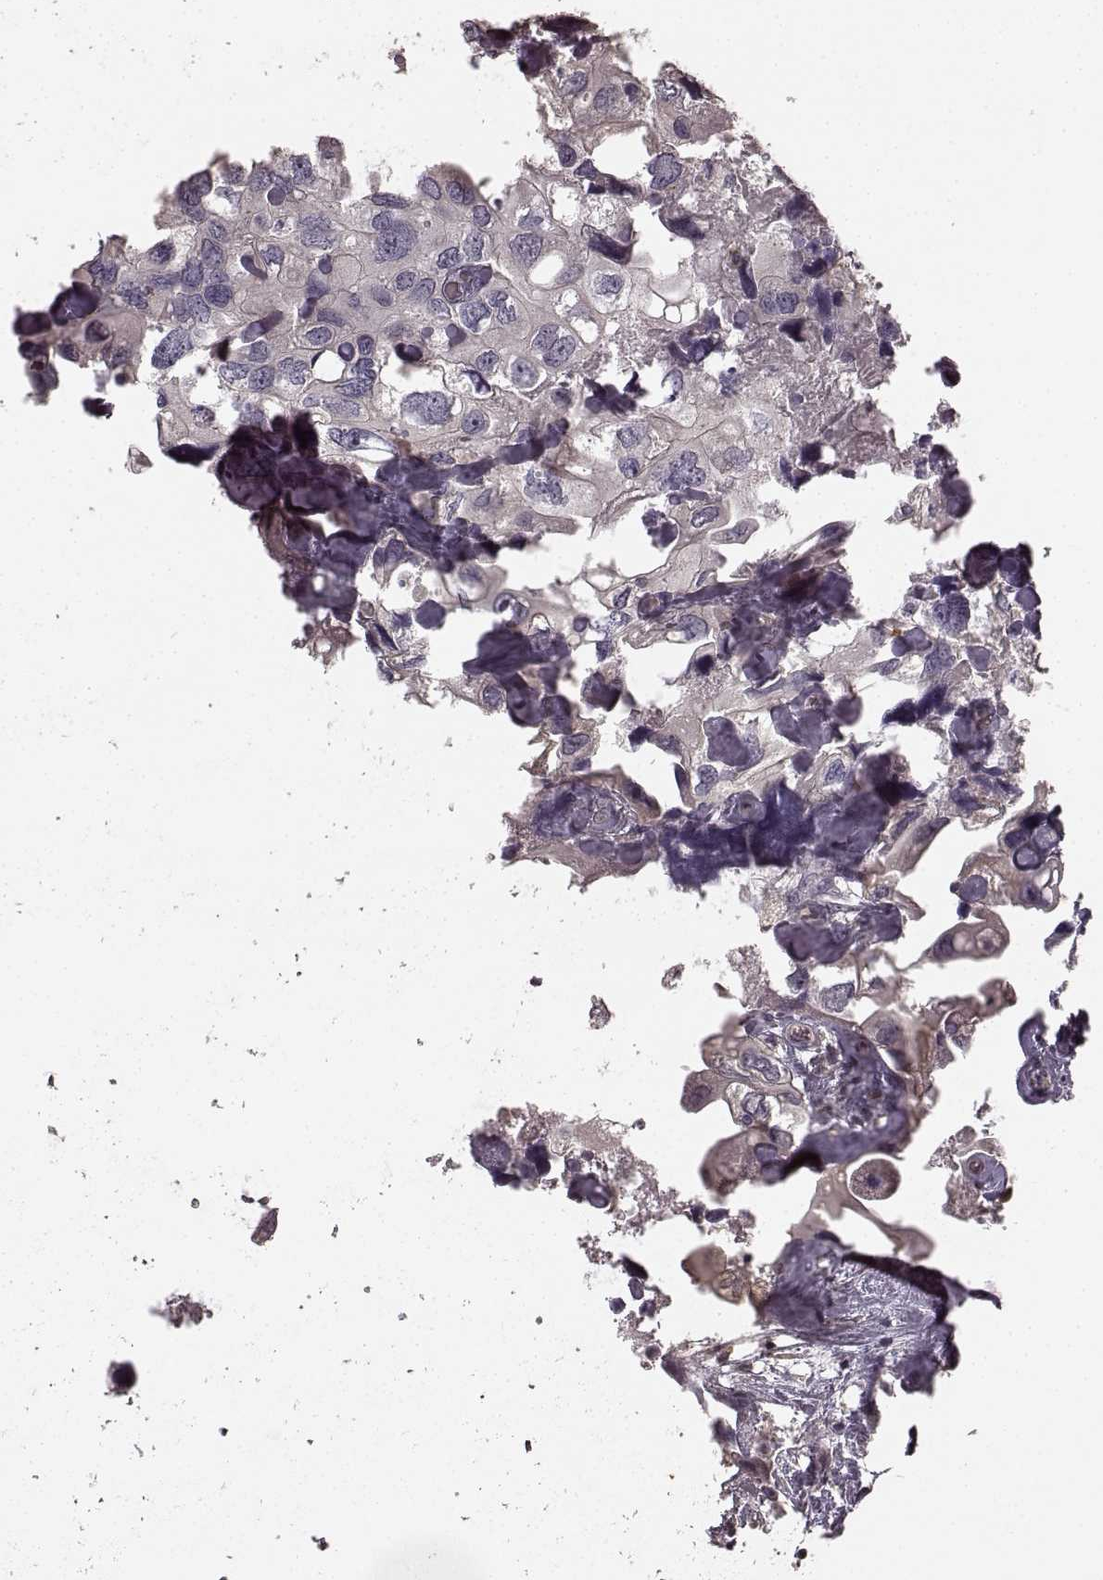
{"staining": {"intensity": "negative", "quantity": "none", "location": "none"}, "tissue": "urothelial cancer", "cell_type": "Tumor cells", "image_type": "cancer", "snomed": [{"axis": "morphology", "description": "Urothelial carcinoma, High grade"}, {"axis": "topography", "description": "Urinary bladder"}], "caption": "IHC image of neoplastic tissue: urothelial cancer stained with DAB reveals no significant protein staining in tumor cells.", "gene": "RIT2", "patient": {"sex": "male", "age": 59}}